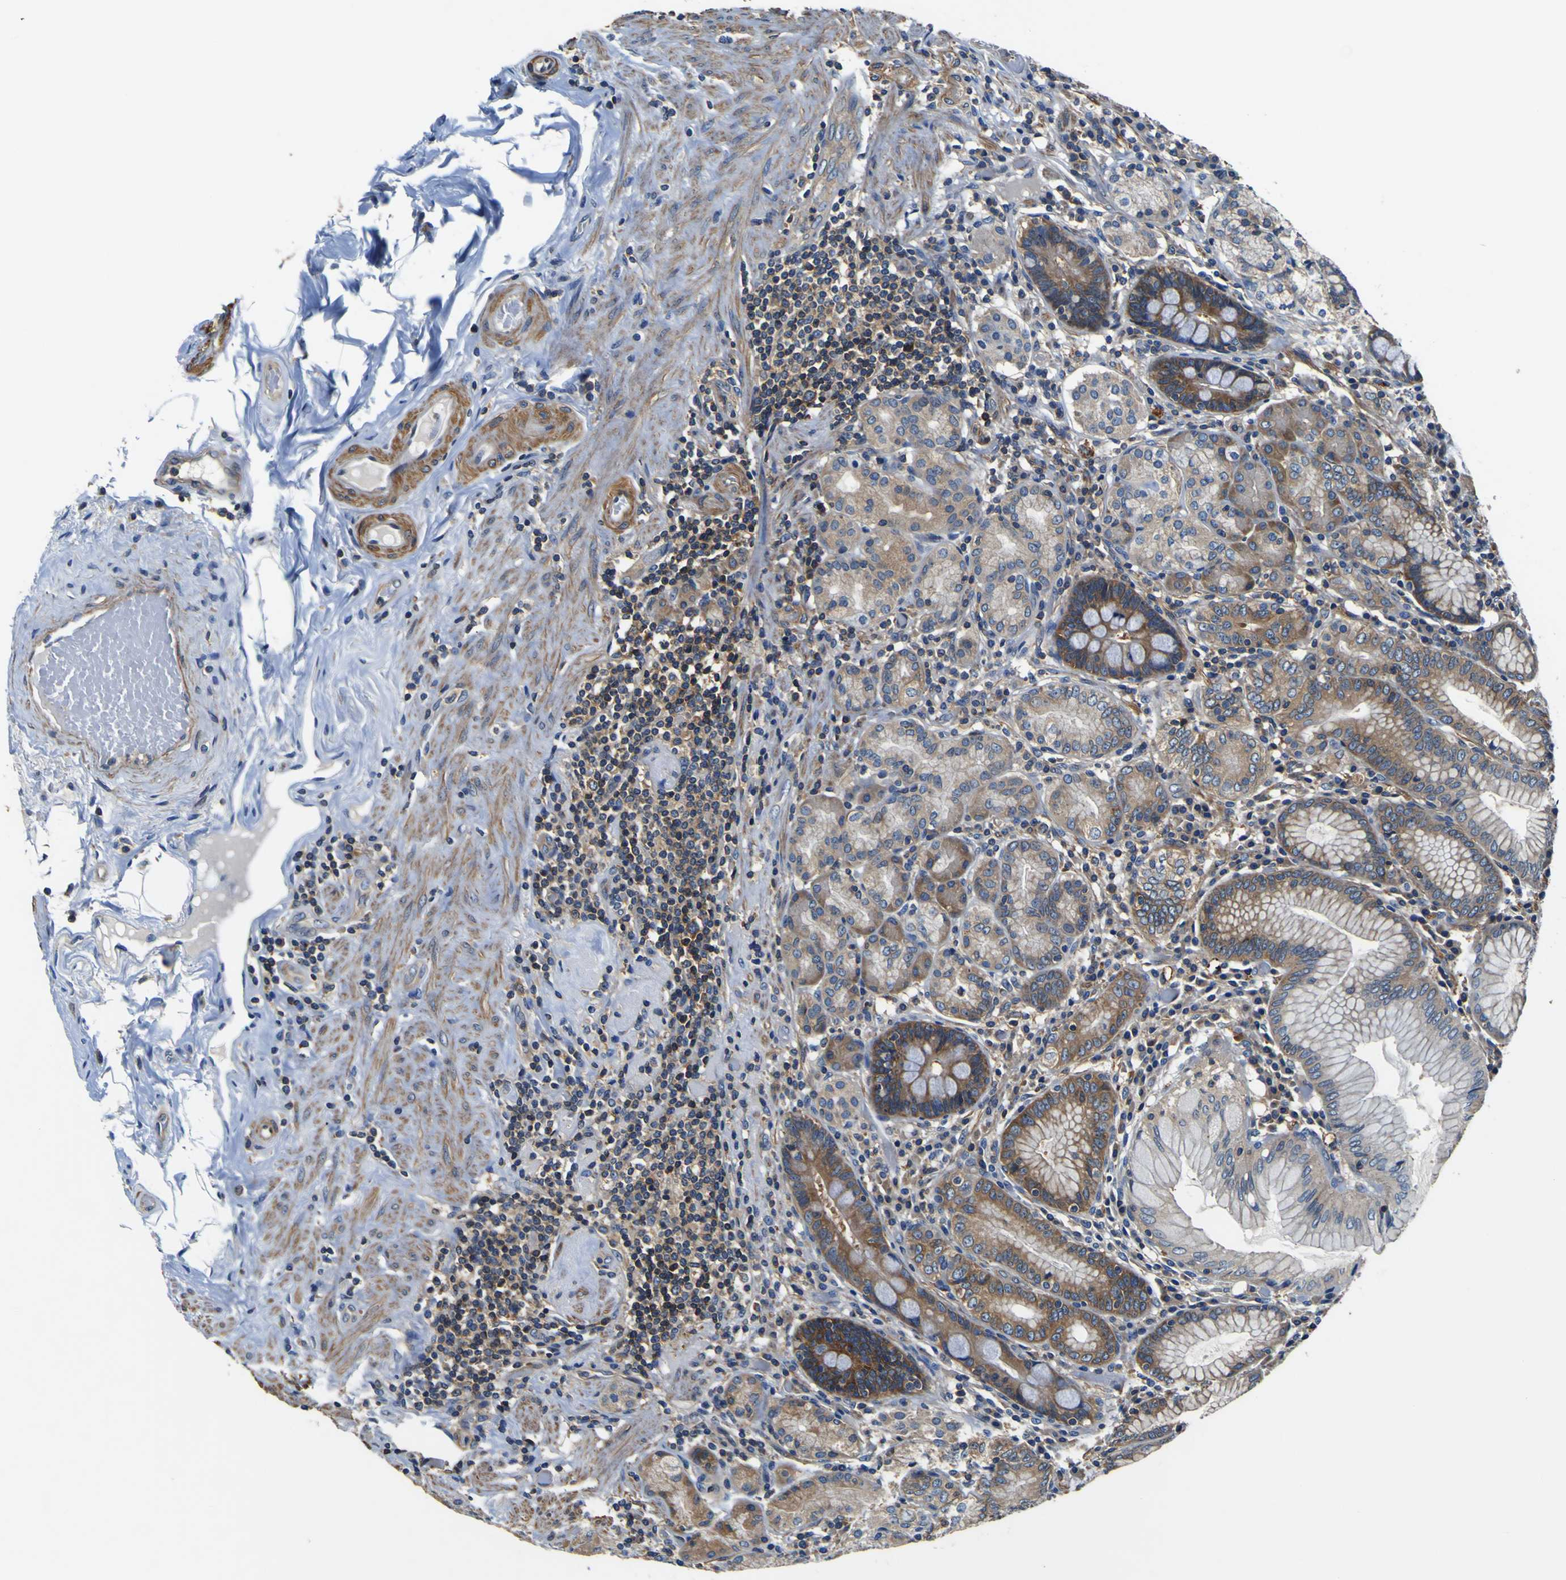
{"staining": {"intensity": "strong", "quantity": ">75%", "location": "cytoplasmic/membranous"}, "tissue": "stomach", "cell_type": "Glandular cells", "image_type": "normal", "snomed": [{"axis": "morphology", "description": "Normal tissue, NOS"}, {"axis": "topography", "description": "Stomach, lower"}], "caption": "The photomicrograph shows a brown stain indicating the presence of a protein in the cytoplasmic/membranous of glandular cells in stomach.", "gene": "CNR2", "patient": {"sex": "female", "age": 76}}